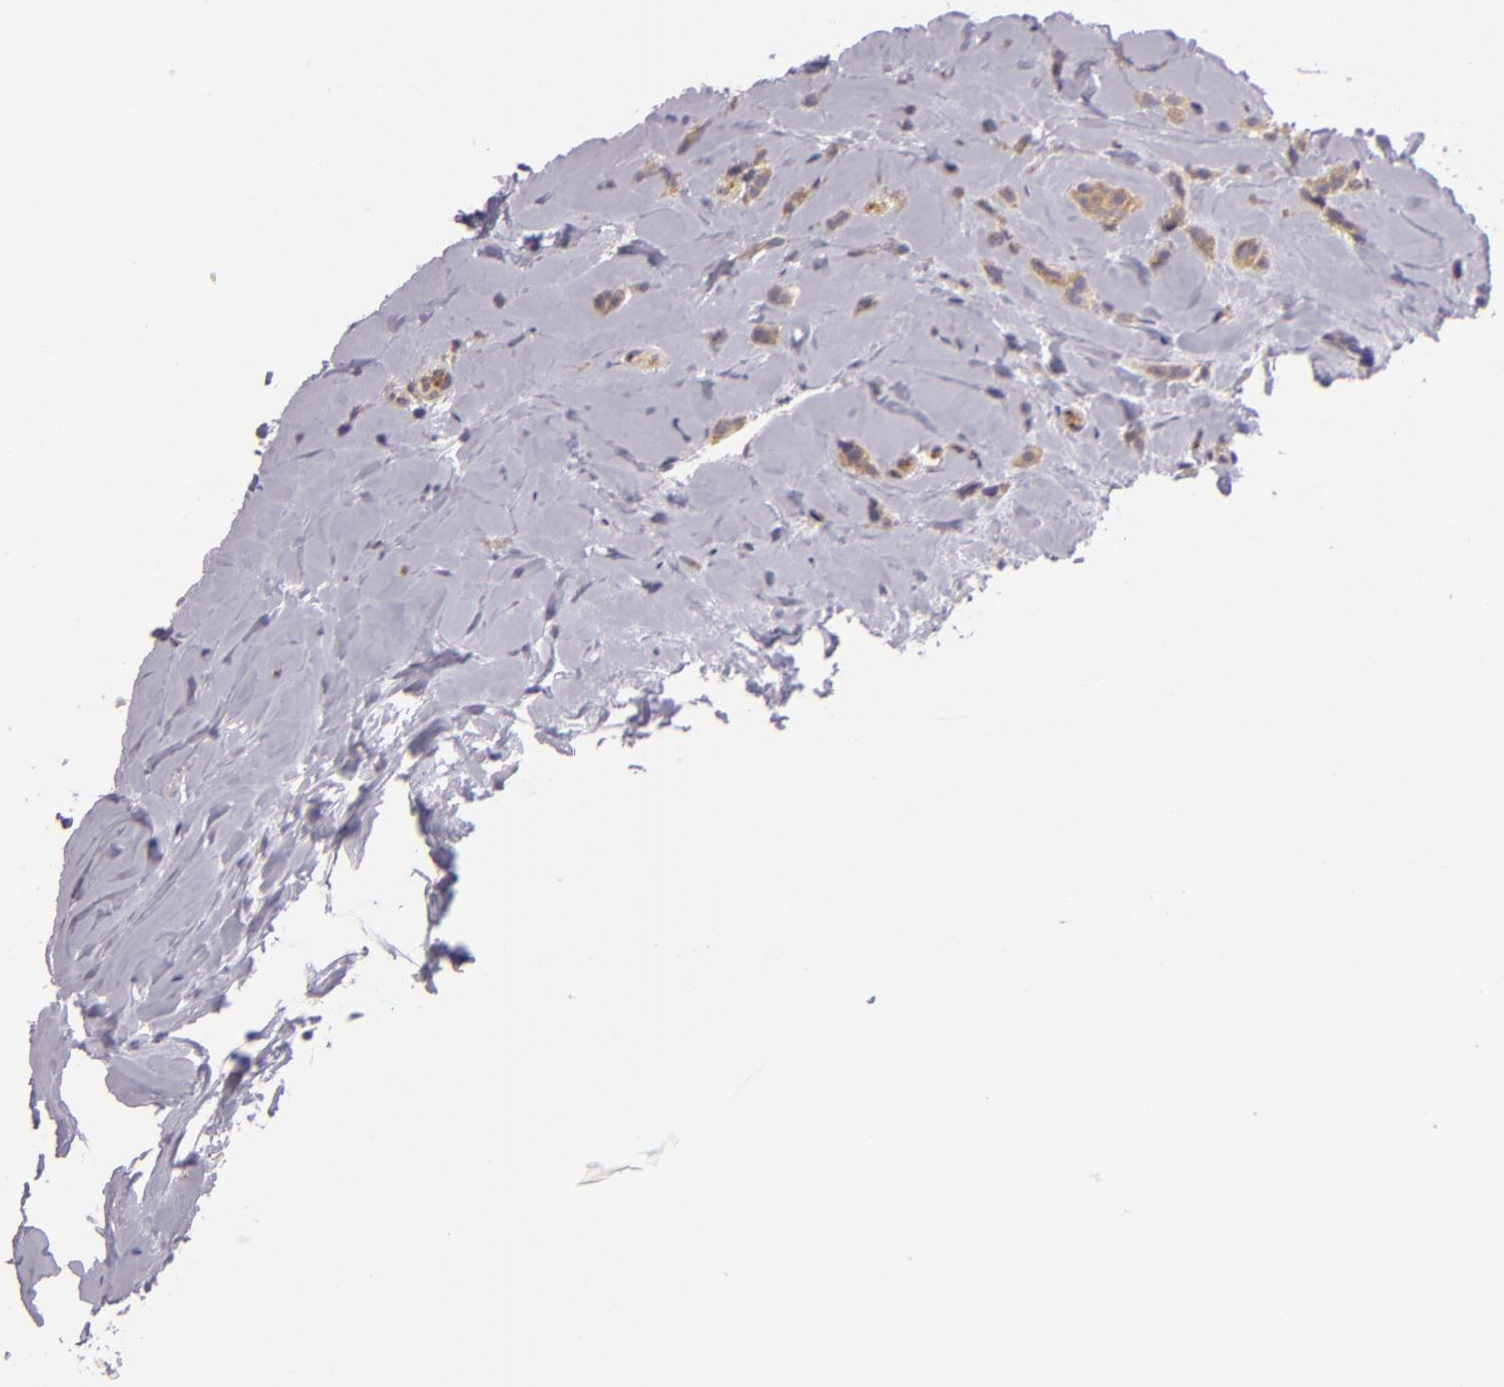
{"staining": {"intensity": "weak", "quantity": "25%-75%", "location": "cytoplasmic/membranous"}, "tissue": "breast cancer", "cell_type": "Tumor cells", "image_type": "cancer", "snomed": [{"axis": "morphology", "description": "Lobular carcinoma"}, {"axis": "topography", "description": "Breast"}], "caption": "Tumor cells show weak cytoplasmic/membranous expression in about 25%-75% of cells in breast lobular carcinoma. (DAB (3,3'-diaminobenzidine) = brown stain, brightfield microscopy at high magnification).", "gene": "UPF3B", "patient": {"sex": "female", "age": 64}}